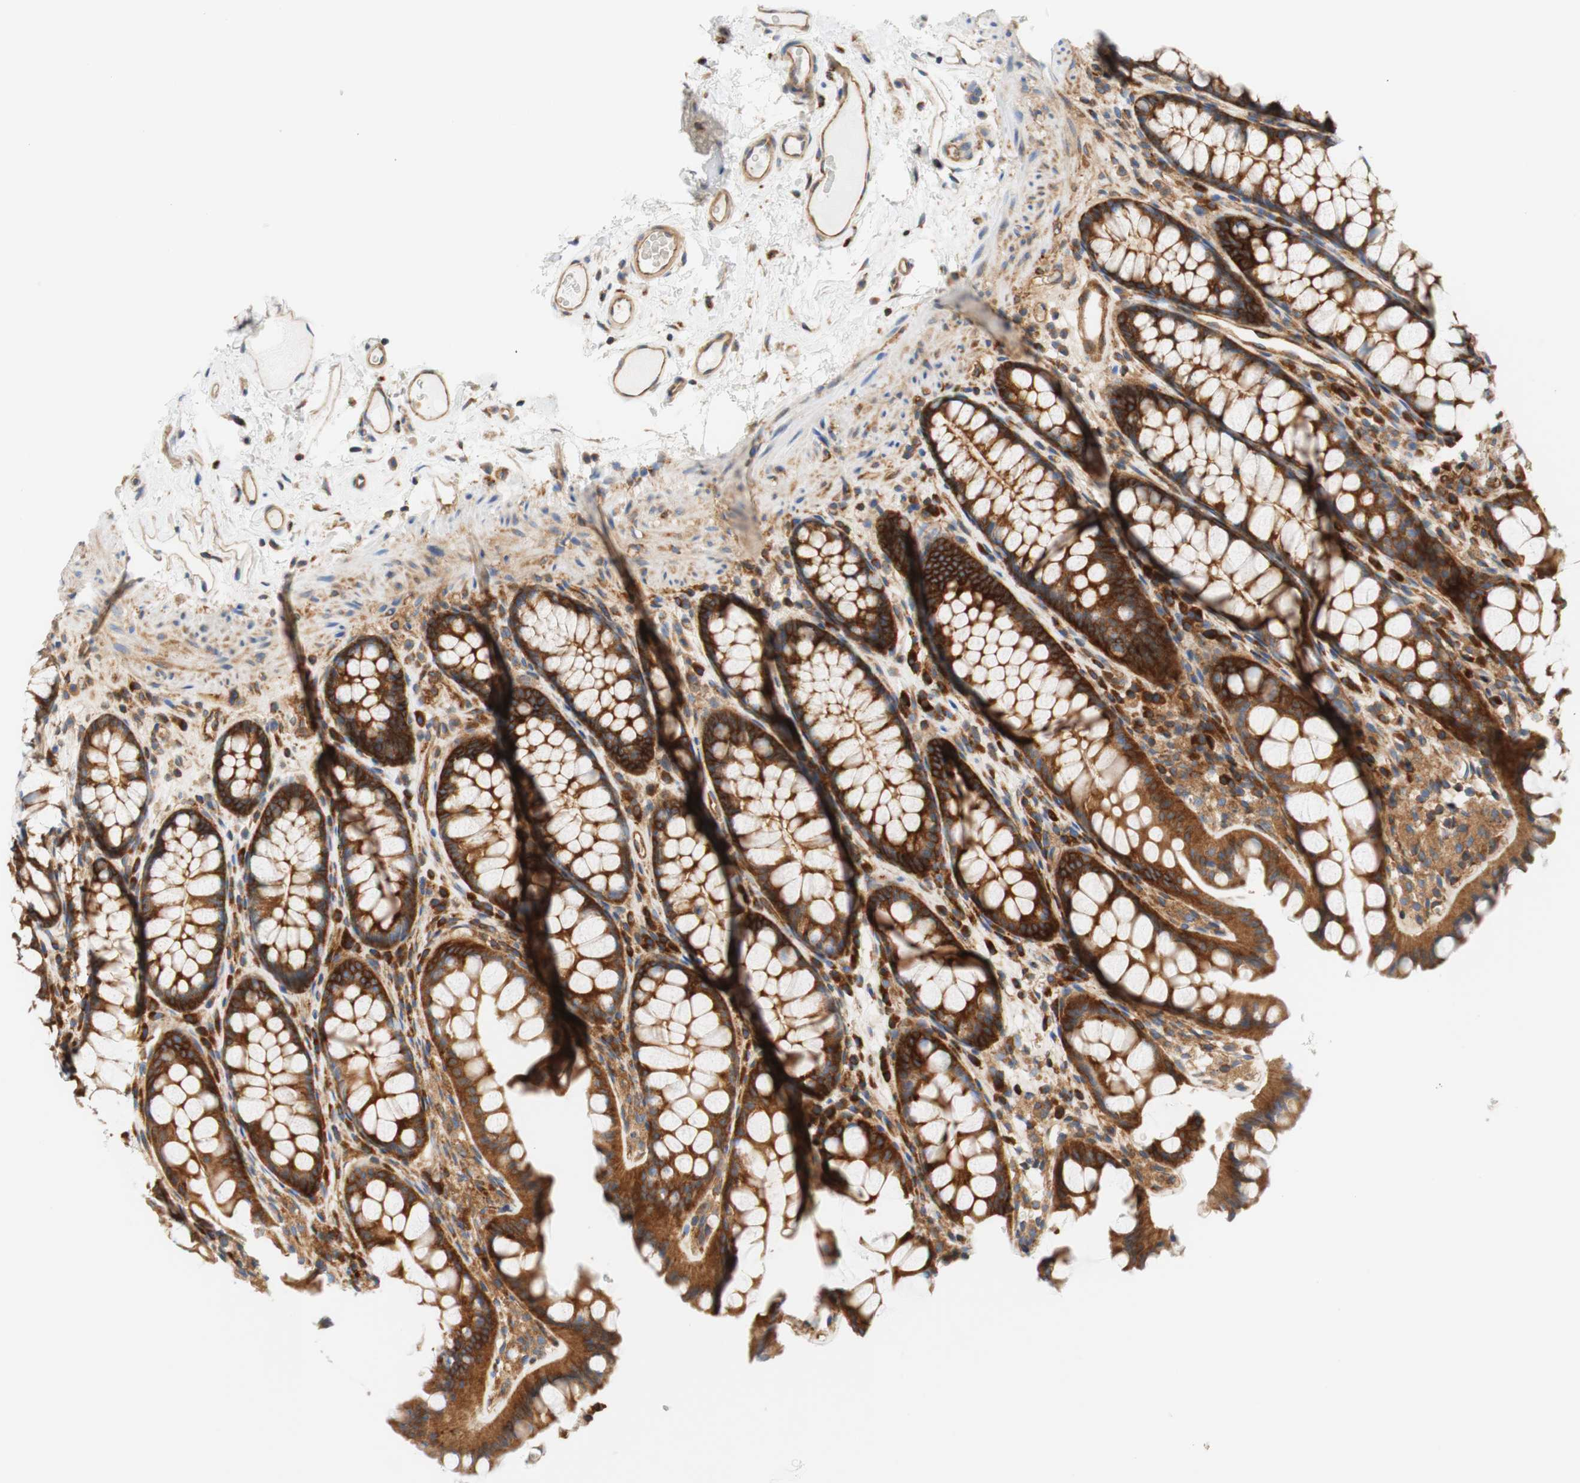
{"staining": {"intensity": "moderate", "quantity": ">75%", "location": "cytoplasmic/membranous"}, "tissue": "colon", "cell_type": "Endothelial cells", "image_type": "normal", "snomed": [{"axis": "morphology", "description": "Normal tissue, NOS"}, {"axis": "topography", "description": "Colon"}], "caption": "Colon stained with immunohistochemistry reveals moderate cytoplasmic/membranous expression in approximately >75% of endothelial cells. The staining was performed using DAB, with brown indicating positive protein expression. Nuclei are stained blue with hematoxylin.", "gene": "STOM", "patient": {"sex": "female", "age": 55}}